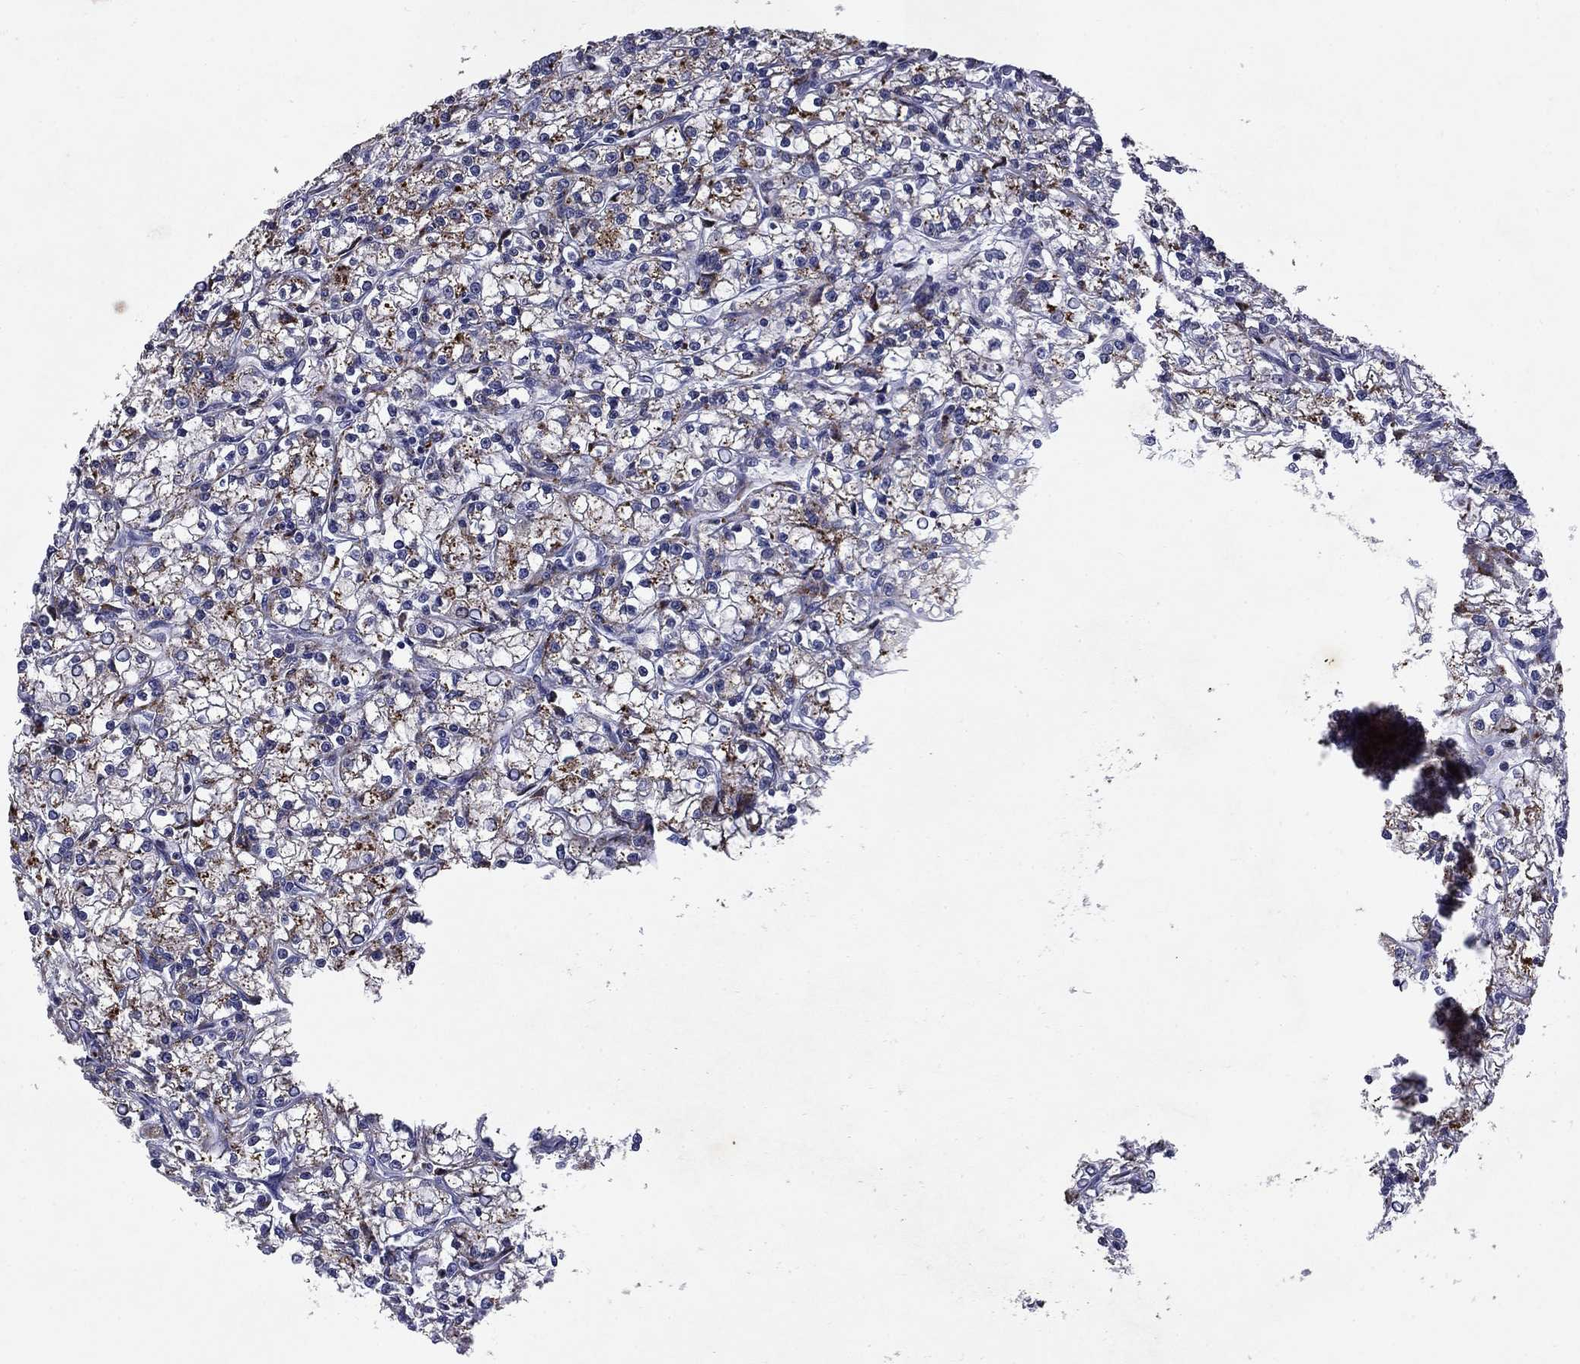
{"staining": {"intensity": "moderate", "quantity": "25%-75%", "location": "cytoplasmic/membranous"}, "tissue": "renal cancer", "cell_type": "Tumor cells", "image_type": "cancer", "snomed": [{"axis": "morphology", "description": "Adenocarcinoma, NOS"}, {"axis": "topography", "description": "Kidney"}], "caption": "The photomicrograph shows a brown stain indicating the presence of a protein in the cytoplasmic/membranous of tumor cells in renal adenocarcinoma.", "gene": "MADCAM1", "patient": {"sex": "female", "age": 59}}